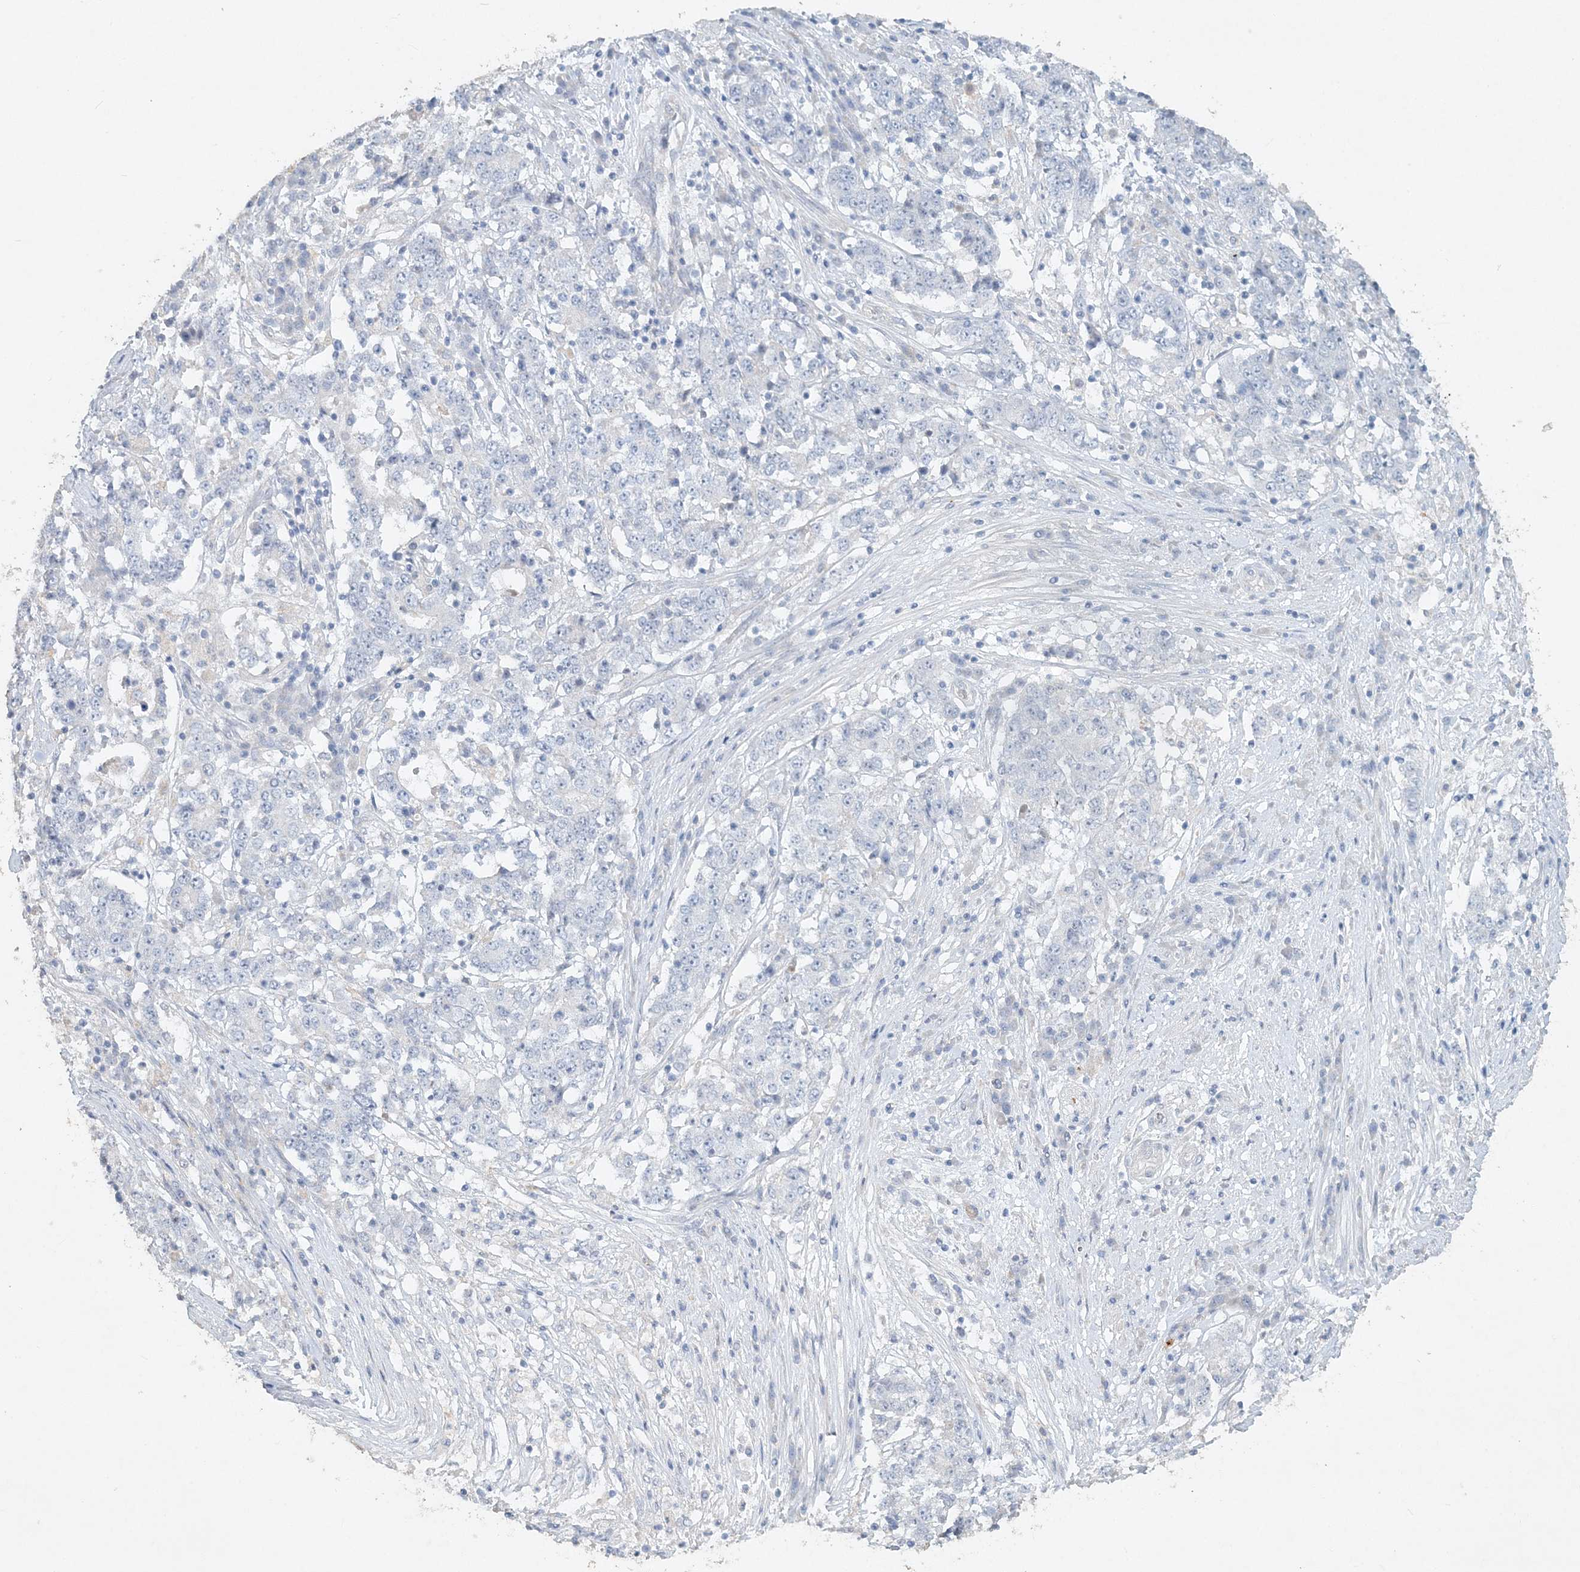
{"staining": {"intensity": "negative", "quantity": "none", "location": "none"}, "tissue": "stomach cancer", "cell_type": "Tumor cells", "image_type": "cancer", "snomed": [{"axis": "morphology", "description": "Adenocarcinoma, NOS"}, {"axis": "topography", "description": "Stomach"}], "caption": "Tumor cells show no significant positivity in stomach cancer.", "gene": "DNAH5", "patient": {"sex": "male", "age": 59}}